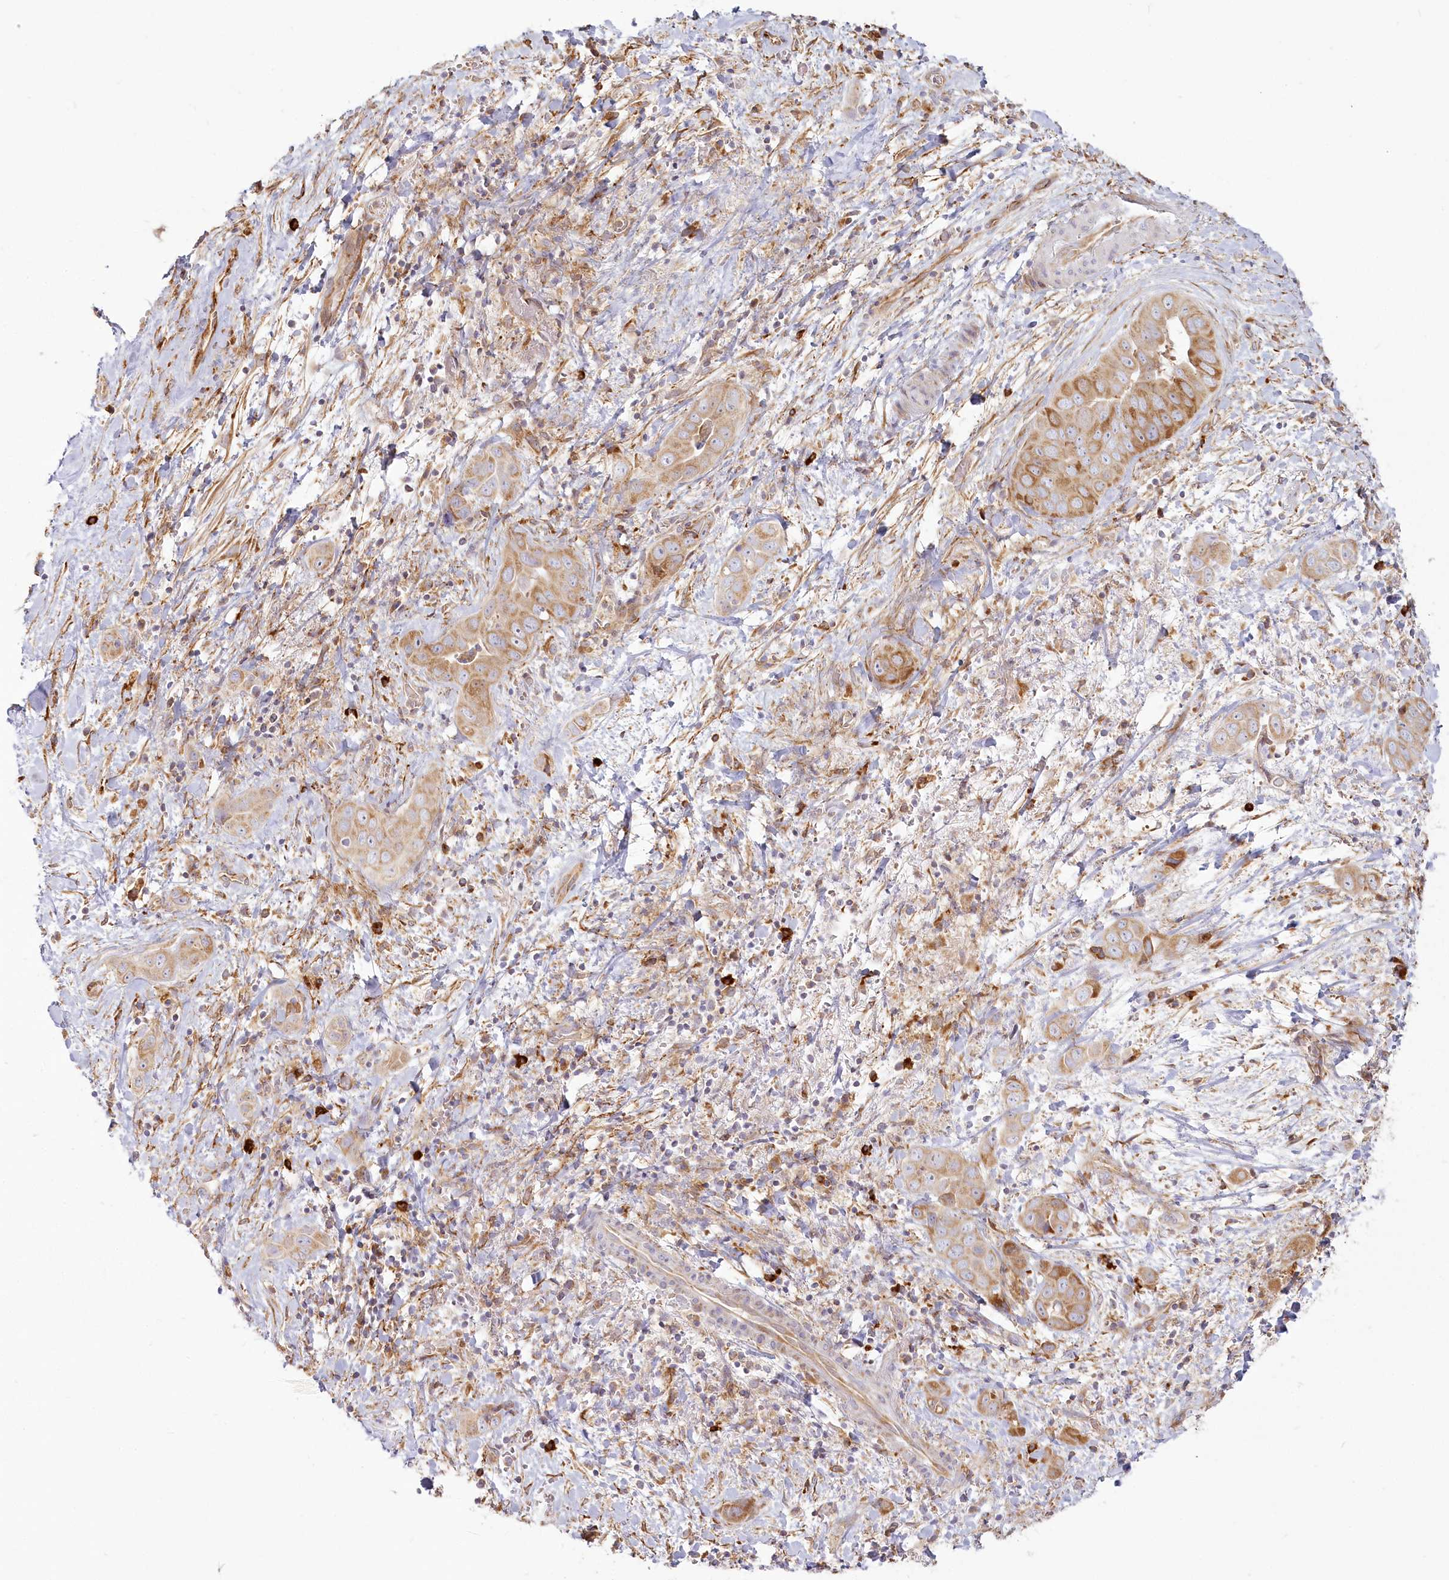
{"staining": {"intensity": "moderate", "quantity": ">75%", "location": "cytoplasmic/membranous"}, "tissue": "liver cancer", "cell_type": "Tumor cells", "image_type": "cancer", "snomed": [{"axis": "morphology", "description": "Cholangiocarcinoma"}, {"axis": "topography", "description": "Liver"}], "caption": "The image demonstrates a brown stain indicating the presence of a protein in the cytoplasmic/membranous of tumor cells in cholangiocarcinoma (liver).", "gene": "HARS2", "patient": {"sex": "female", "age": 52}}